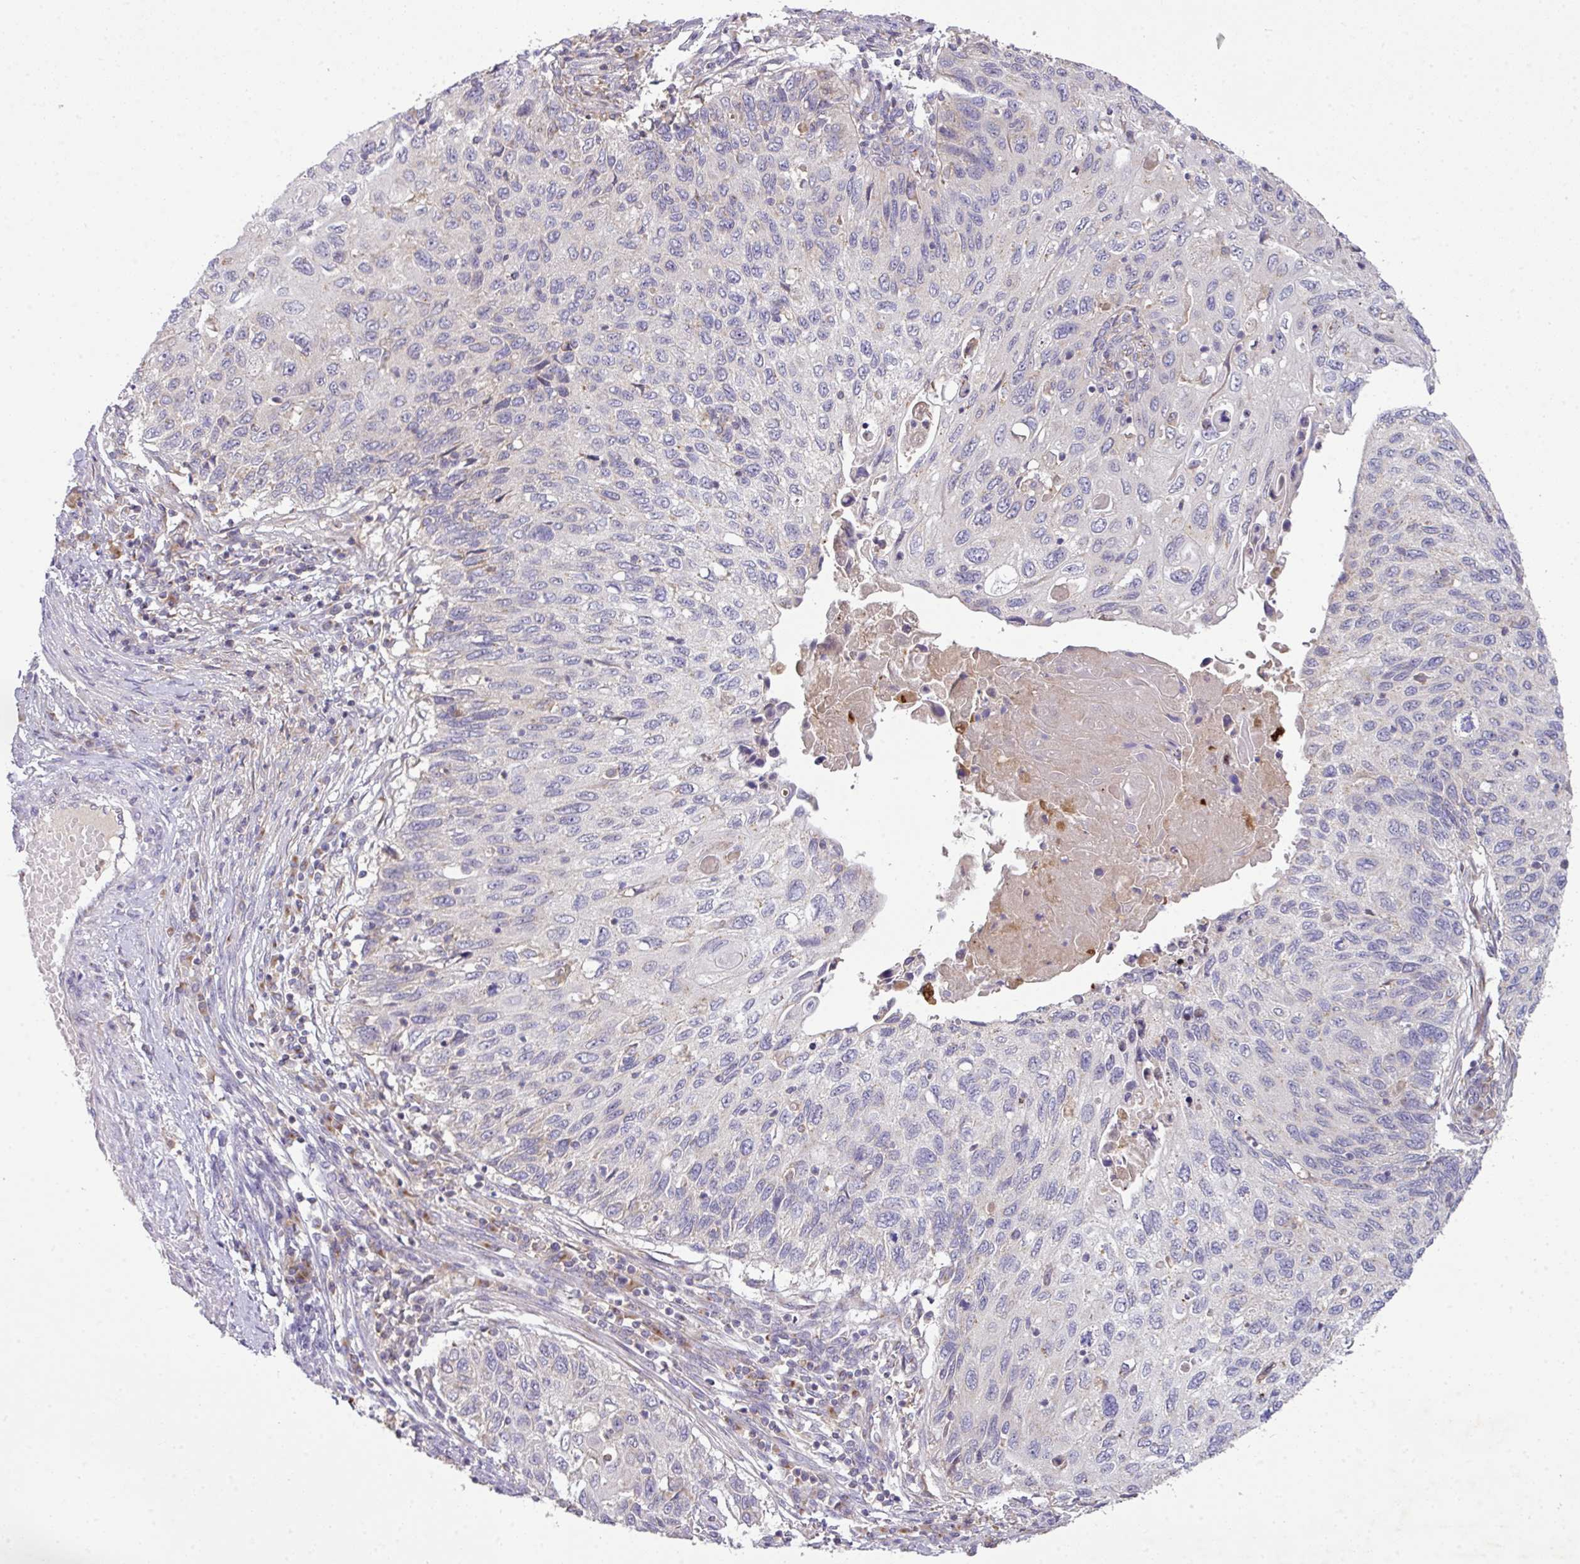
{"staining": {"intensity": "negative", "quantity": "none", "location": "none"}, "tissue": "cervical cancer", "cell_type": "Tumor cells", "image_type": "cancer", "snomed": [{"axis": "morphology", "description": "Squamous cell carcinoma, NOS"}, {"axis": "topography", "description": "Cervix"}], "caption": "The immunohistochemistry (IHC) image has no significant expression in tumor cells of cervical squamous cell carcinoma tissue. (Stains: DAB (3,3'-diaminobenzidine) immunohistochemistry (IHC) with hematoxylin counter stain, Microscopy: brightfield microscopy at high magnification).", "gene": "VTI1A", "patient": {"sex": "female", "age": 70}}